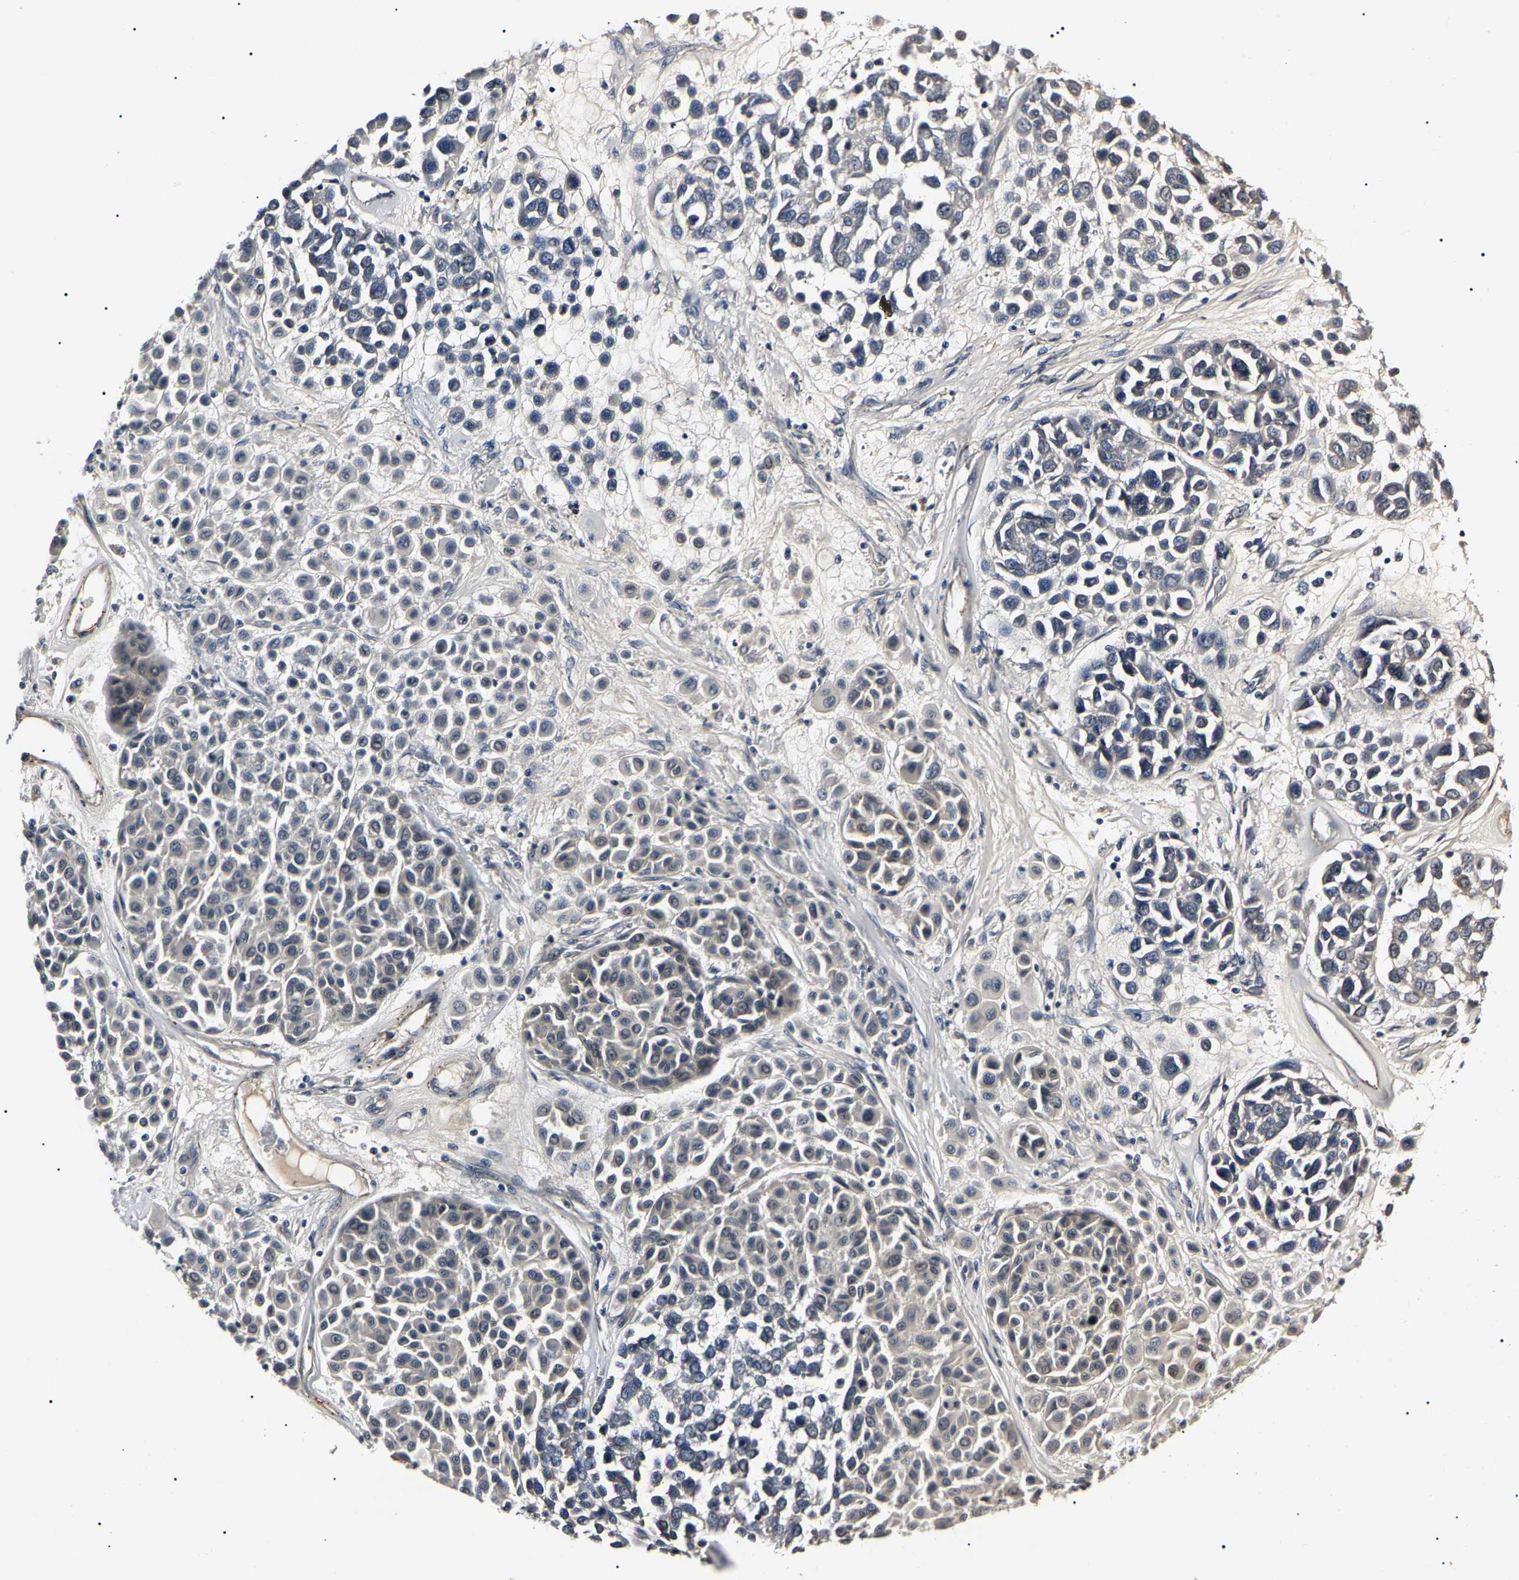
{"staining": {"intensity": "weak", "quantity": "<25%", "location": "cytoplasmic/membranous"}, "tissue": "melanoma", "cell_type": "Tumor cells", "image_type": "cancer", "snomed": [{"axis": "morphology", "description": "Malignant melanoma, Metastatic site"}, {"axis": "topography", "description": "Soft tissue"}], "caption": "Immunohistochemistry of human melanoma exhibits no expression in tumor cells.", "gene": "KLHL42", "patient": {"sex": "male", "age": 41}}